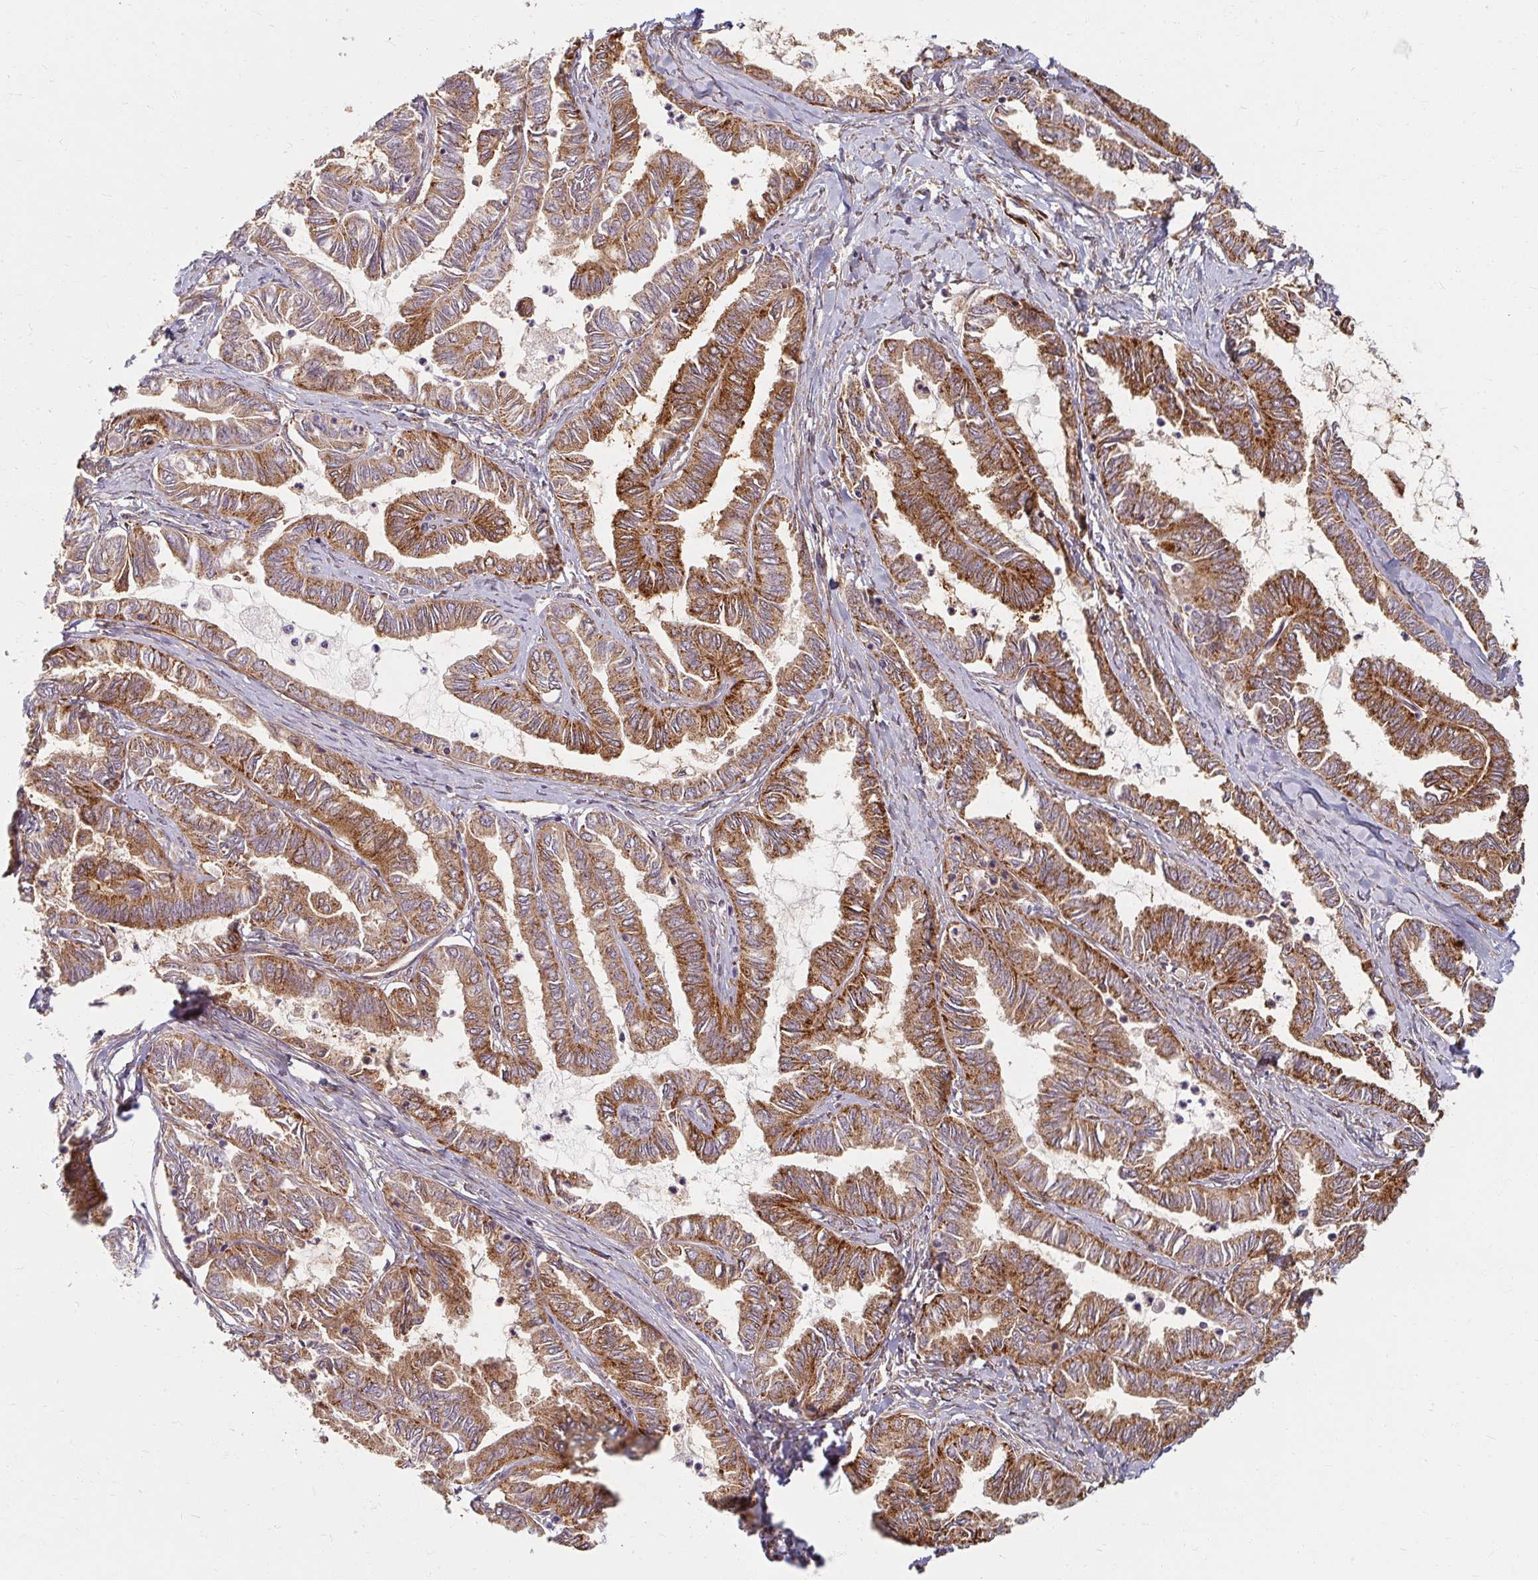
{"staining": {"intensity": "moderate", "quantity": ">75%", "location": "cytoplasmic/membranous"}, "tissue": "ovarian cancer", "cell_type": "Tumor cells", "image_type": "cancer", "snomed": [{"axis": "morphology", "description": "Carcinoma, endometroid"}, {"axis": "topography", "description": "Ovary"}], "caption": "Ovarian cancer stained with a protein marker reveals moderate staining in tumor cells.", "gene": "BTF3", "patient": {"sex": "female", "age": 70}}